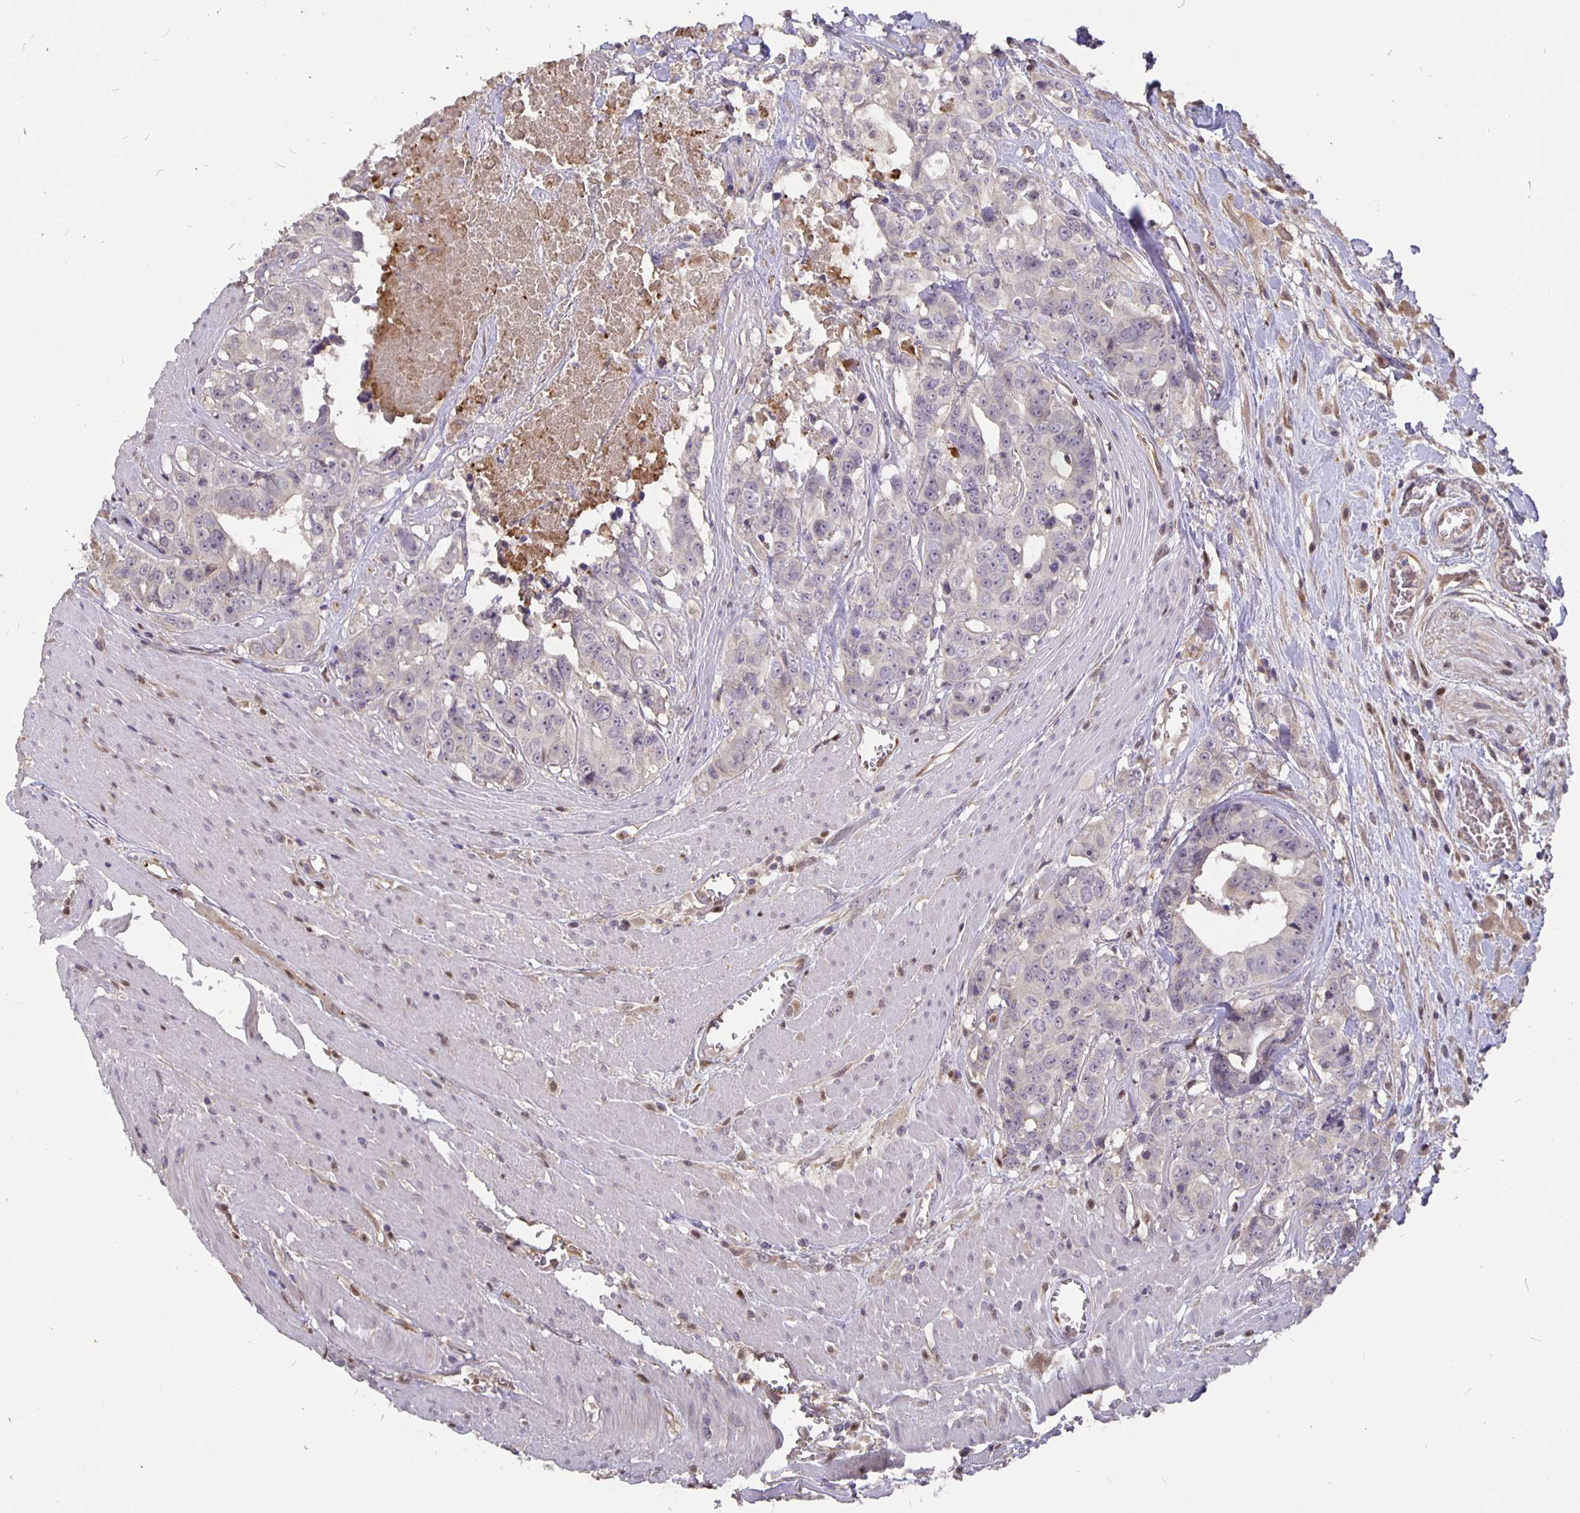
{"staining": {"intensity": "negative", "quantity": "none", "location": "none"}, "tissue": "colorectal cancer", "cell_type": "Tumor cells", "image_type": "cancer", "snomed": [{"axis": "morphology", "description": "Adenocarcinoma, NOS"}, {"axis": "topography", "description": "Rectum"}], "caption": "DAB immunohistochemical staining of human colorectal cancer displays no significant staining in tumor cells.", "gene": "NOG", "patient": {"sex": "female", "age": 62}}